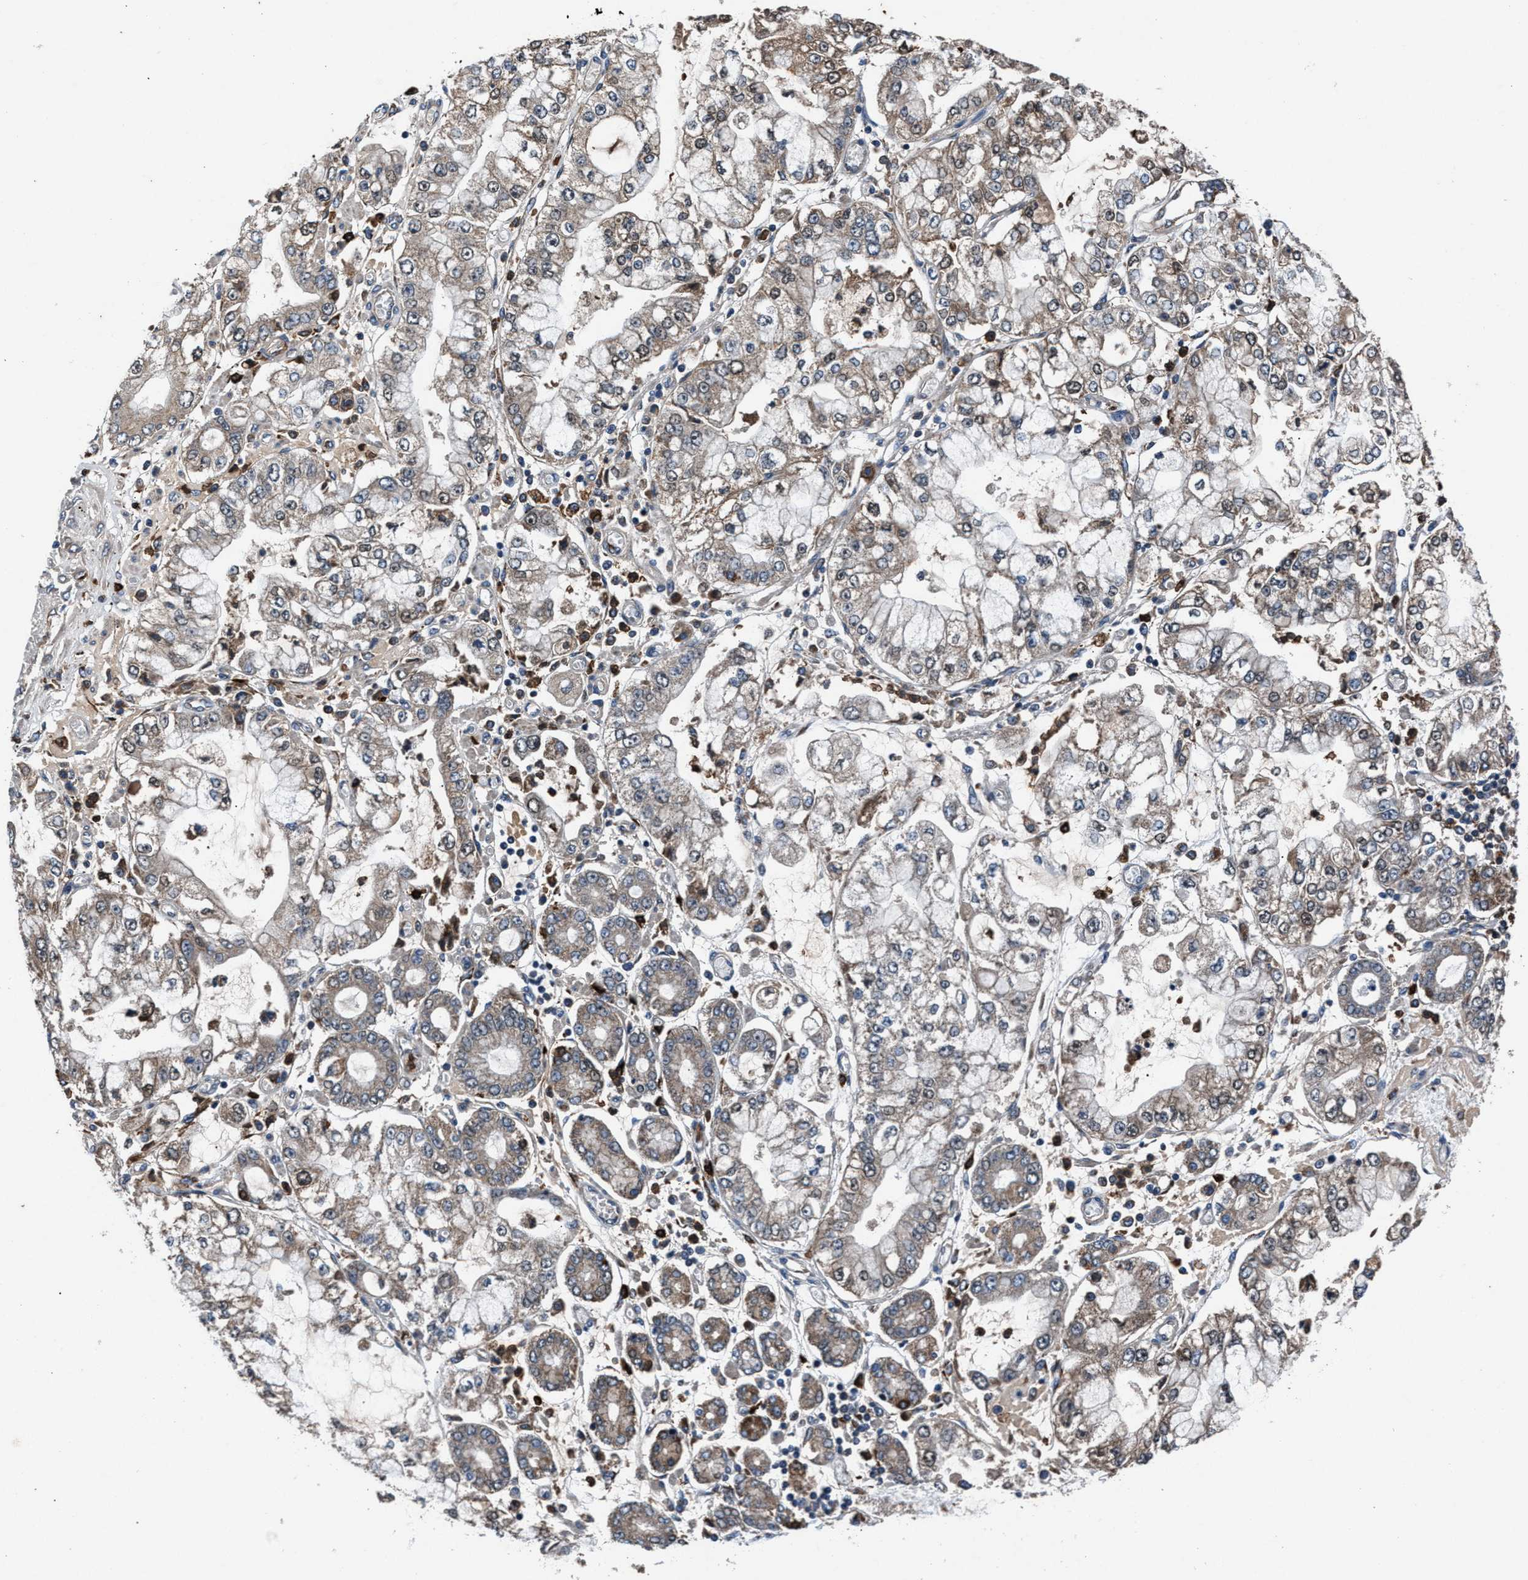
{"staining": {"intensity": "weak", "quantity": "<25%", "location": "cytoplasmic/membranous"}, "tissue": "stomach cancer", "cell_type": "Tumor cells", "image_type": "cancer", "snomed": [{"axis": "morphology", "description": "Adenocarcinoma, NOS"}, {"axis": "topography", "description": "Stomach"}], "caption": "DAB (3,3'-diaminobenzidine) immunohistochemical staining of human stomach adenocarcinoma exhibits no significant positivity in tumor cells.", "gene": "FAM221A", "patient": {"sex": "male", "age": 76}}